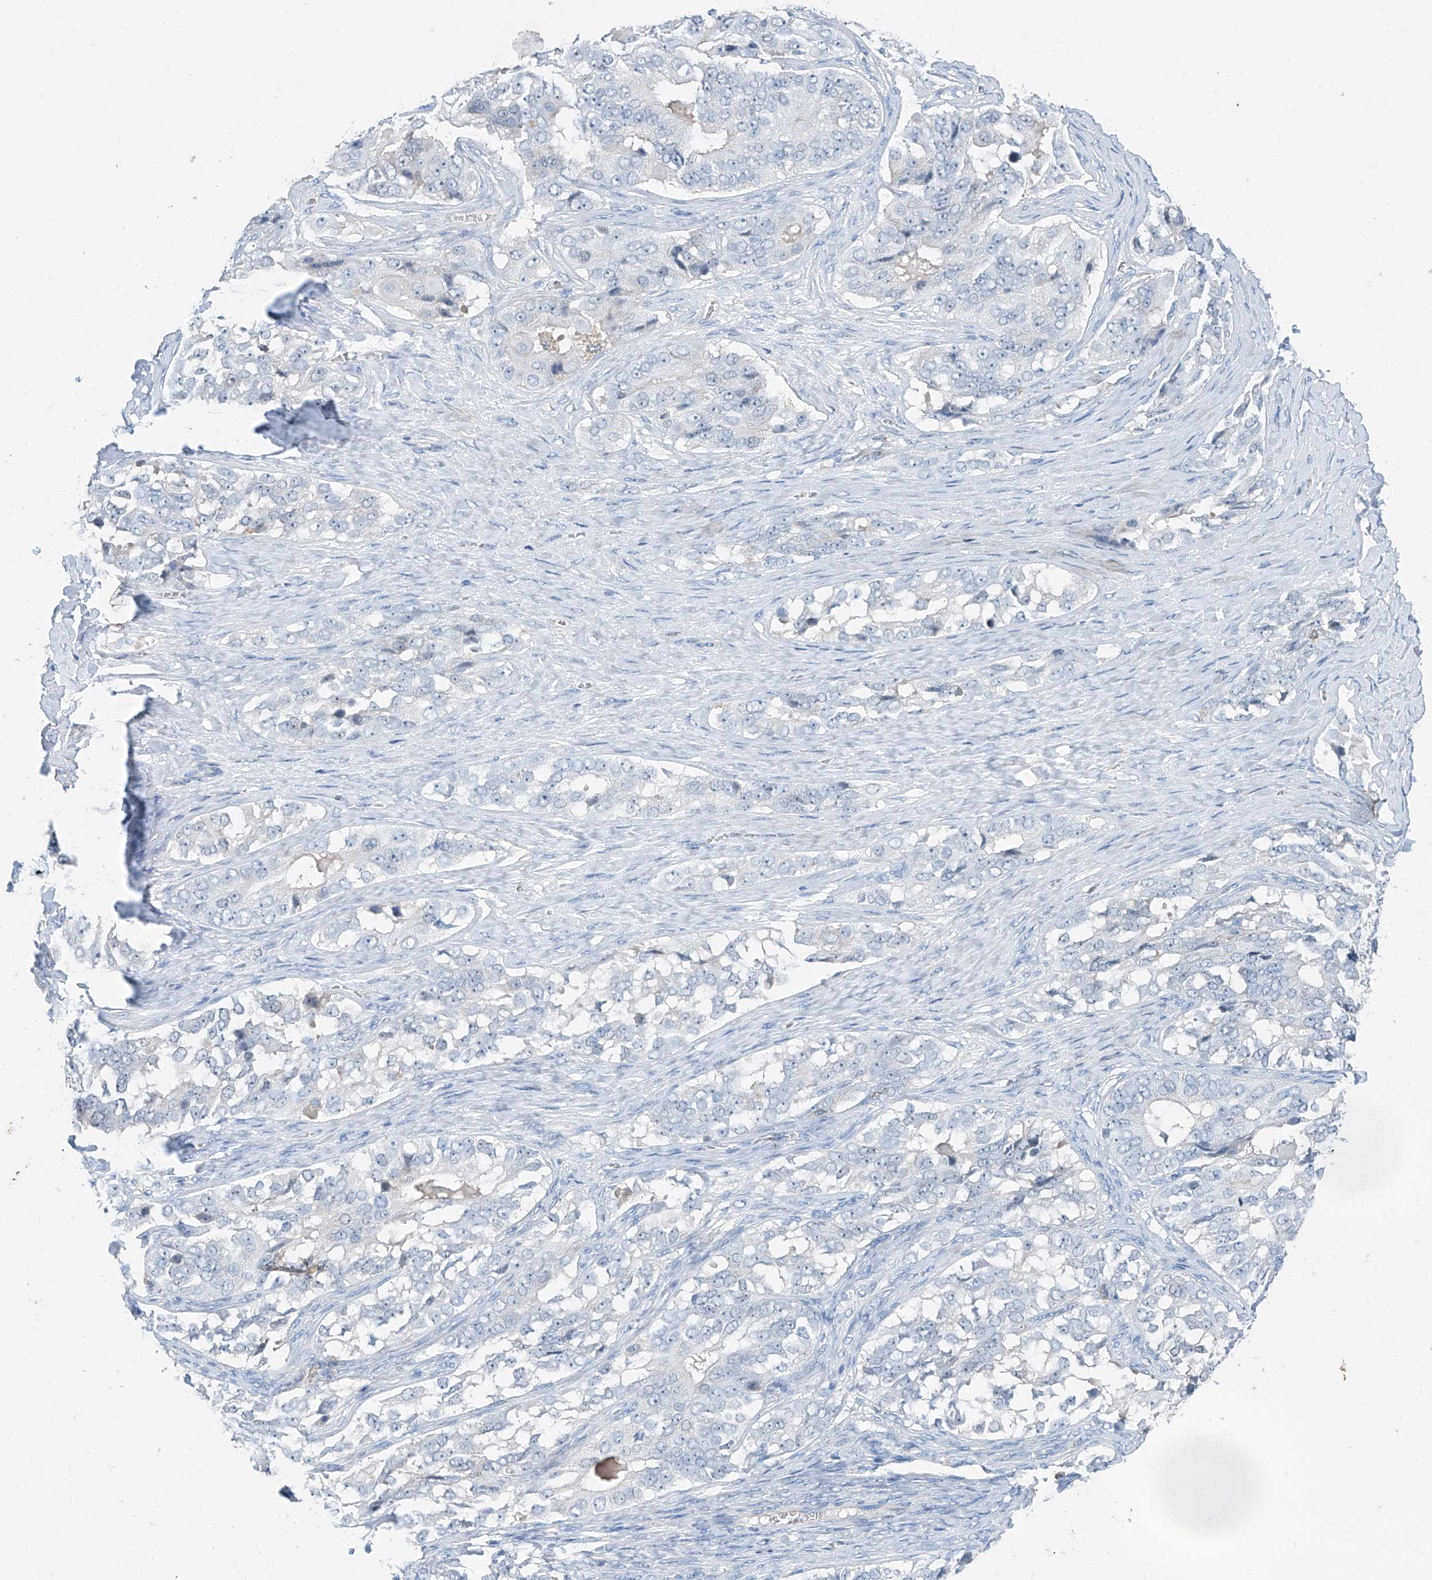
{"staining": {"intensity": "negative", "quantity": "none", "location": "none"}, "tissue": "ovarian cancer", "cell_type": "Tumor cells", "image_type": "cancer", "snomed": [{"axis": "morphology", "description": "Carcinoma, endometroid"}, {"axis": "topography", "description": "Ovary"}], "caption": "Immunohistochemical staining of human ovarian cancer reveals no significant positivity in tumor cells.", "gene": "ANKRD34A", "patient": {"sex": "female", "age": 51}}